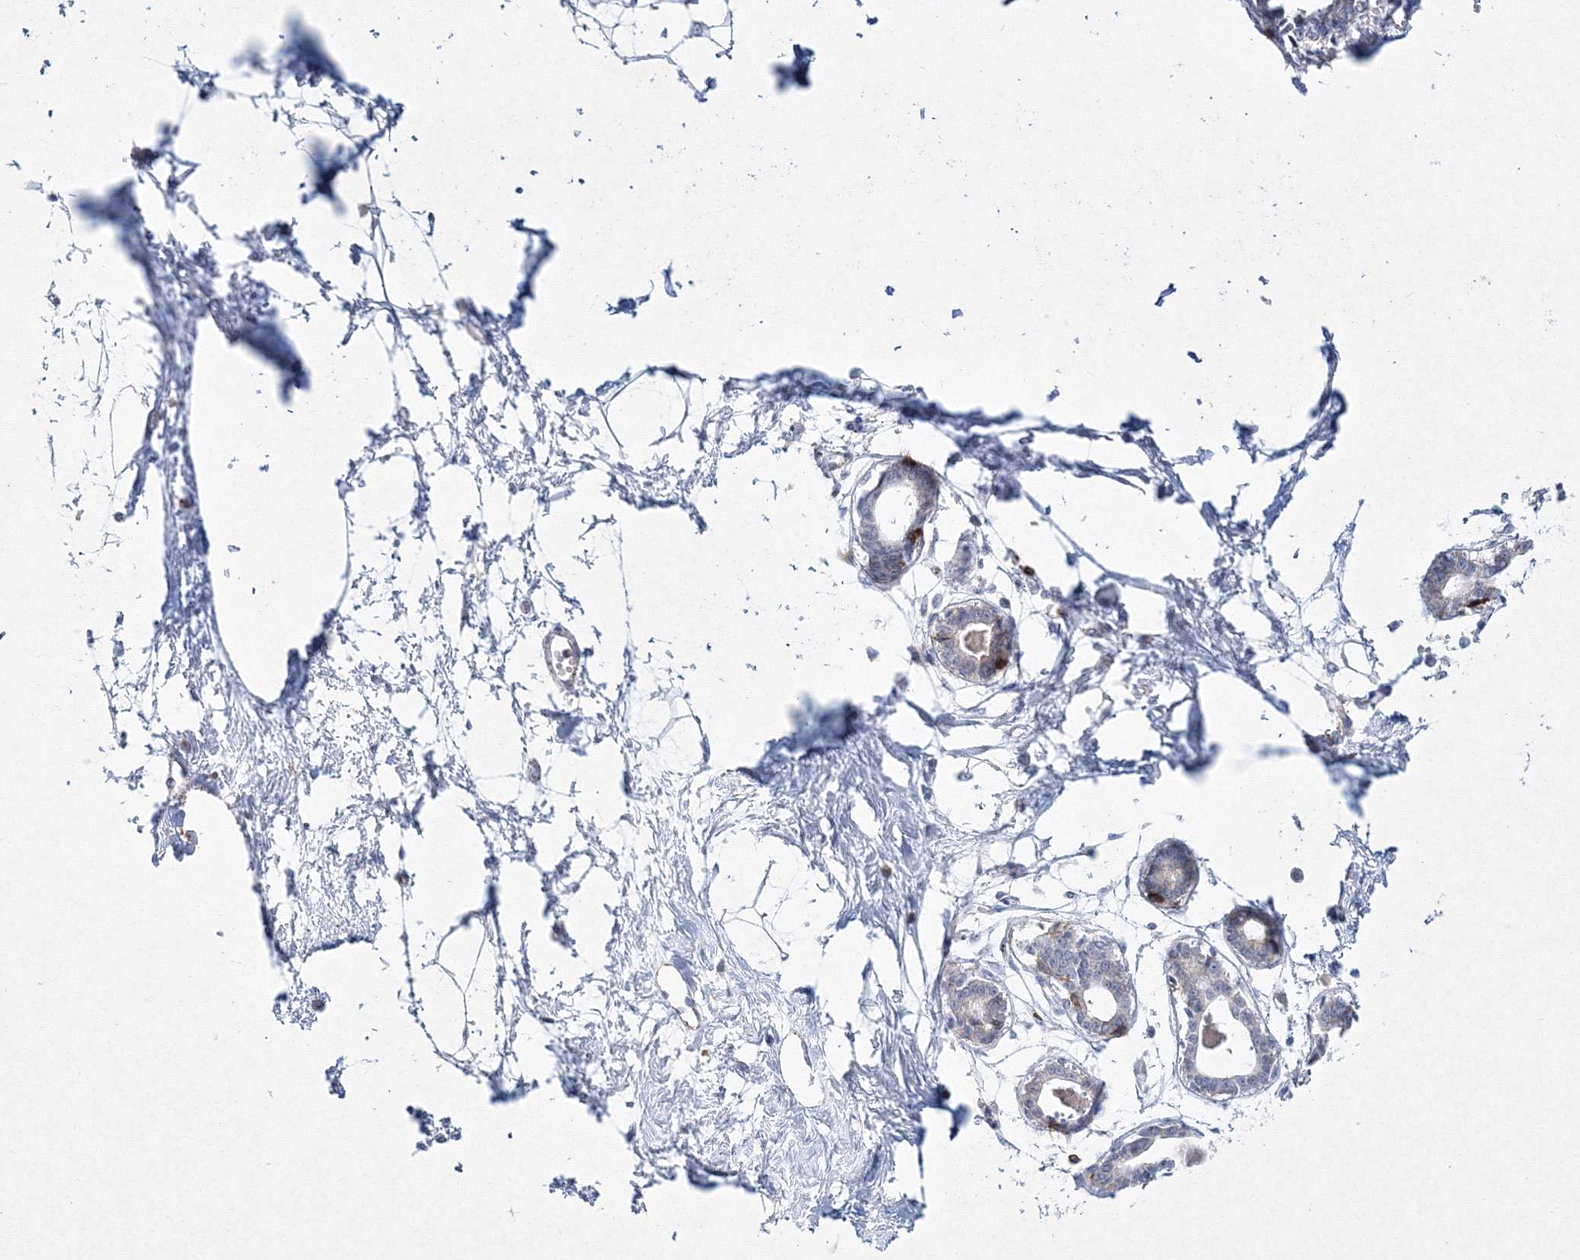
{"staining": {"intensity": "negative", "quantity": "none", "location": "none"}, "tissue": "breast", "cell_type": "Adipocytes", "image_type": "normal", "snomed": [{"axis": "morphology", "description": "Normal tissue, NOS"}, {"axis": "topography", "description": "Breast"}], "caption": "Immunohistochemistry (IHC) micrograph of benign breast stained for a protein (brown), which demonstrates no expression in adipocytes.", "gene": "HCST", "patient": {"sex": "female", "age": 45}}